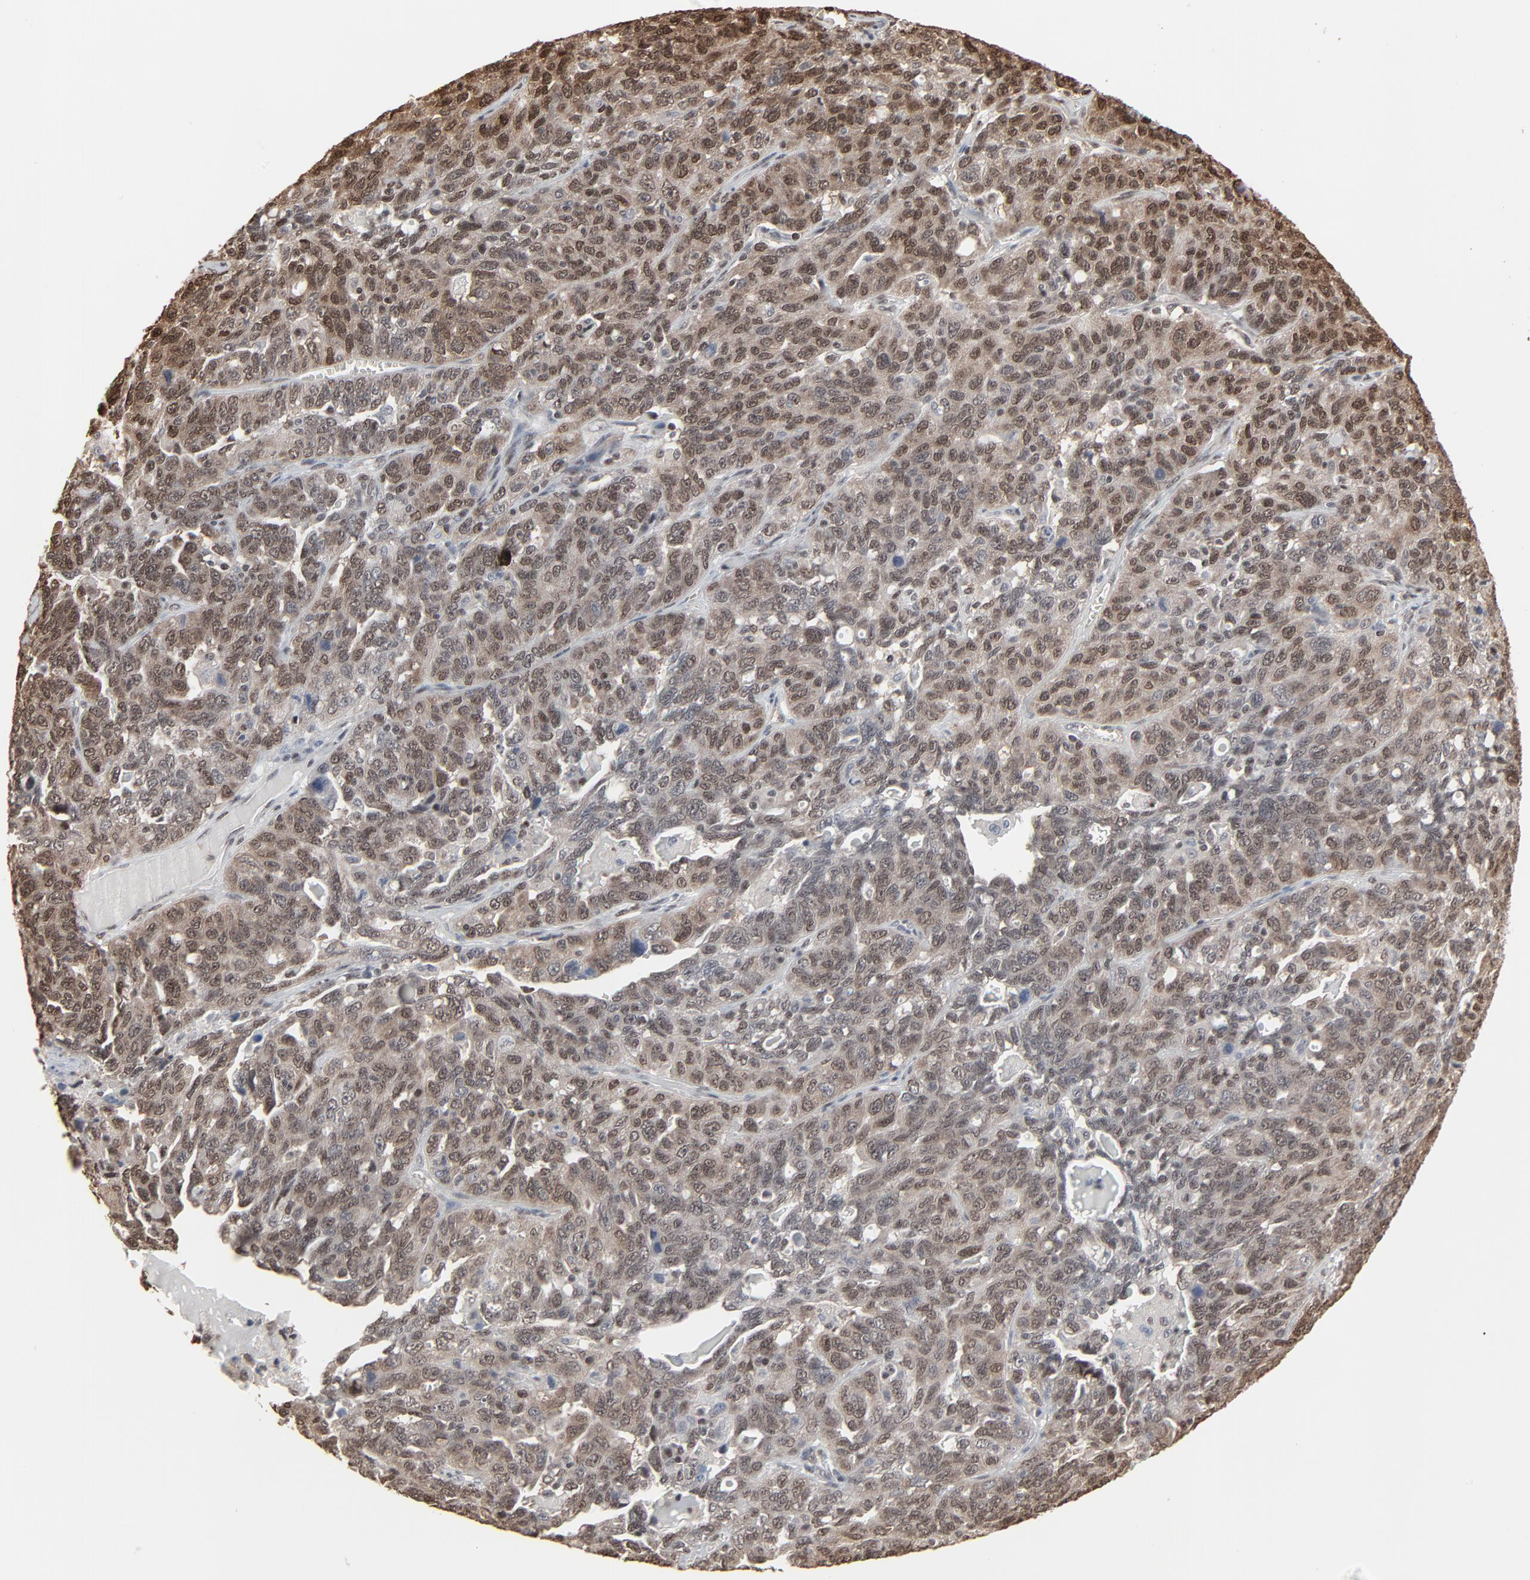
{"staining": {"intensity": "moderate", "quantity": ">75%", "location": "cytoplasmic/membranous,nuclear"}, "tissue": "ovarian cancer", "cell_type": "Tumor cells", "image_type": "cancer", "snomed": [{"axis": "morphology", "description": "Cystadenocarcinoma, serous, NOS"}, {"axis": "topography", "description": "Ovary"}], "caption": "An immunohistochemistry (IHC) micrograph of tumor tissue is shown. Protein staining in brown shows moderate cytoplasmic/membranous and nuclear positivity in serous cystadenocarcinoma (ovarian) within tumor cells.", "gene": "MEIS2", "patient": {"sex": "female", "age": 71}}